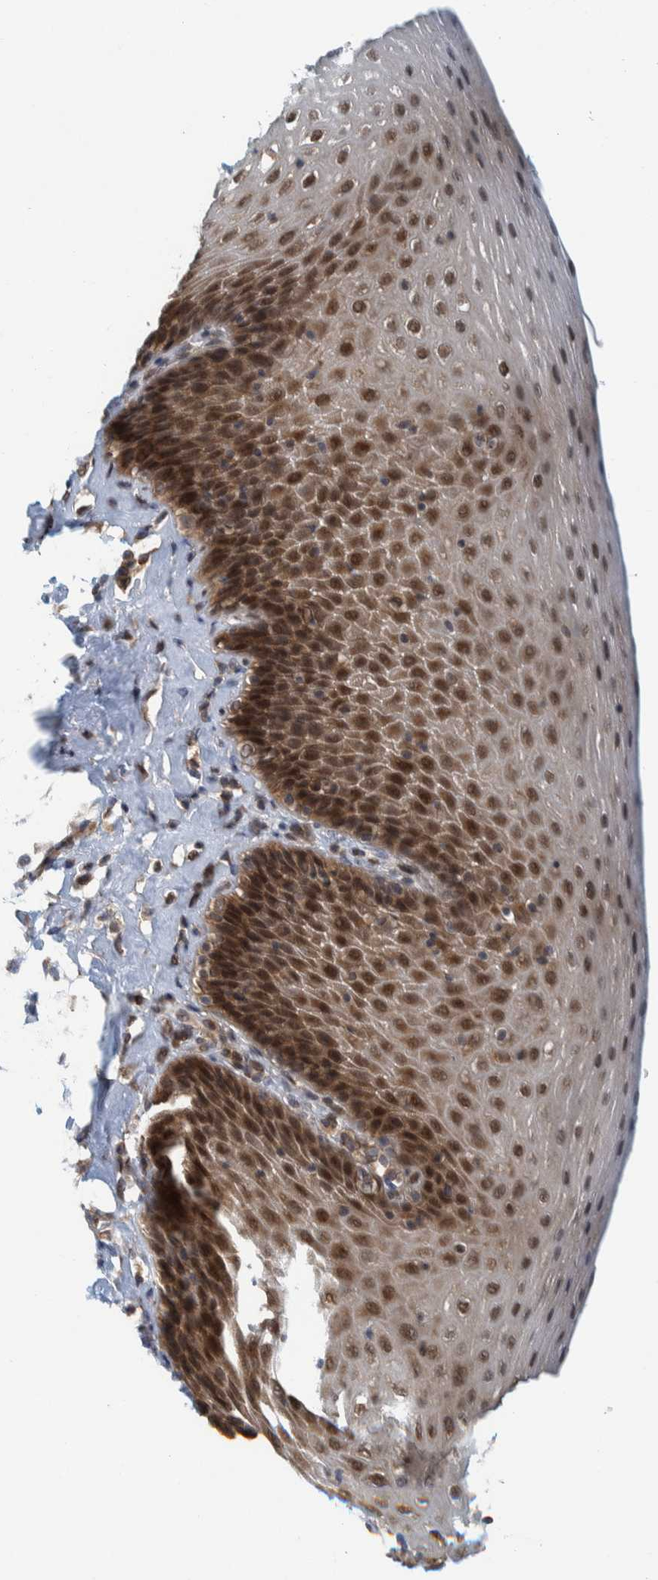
{"staining": {"intensity": "strong", "quantity": ">75%", "location": "nuclear"}, "tissue": "esophagus", "cell_type": "Squamous epithelial cells", "image_type": "normal", "snomed": [{"axis": "morphology", "description": "Normal tissue, NOS"}, {"axis": "topography", "description": "Esophagus"}], "caption": "Protein expression analysis of benign human esophagus reveals strong nuclear staining in about >75% of squamous epithelial cells. Immunohistochemistry stains the protein in brown and the nuclei are stained blue.", "gene": "COPS3", "patient": {"sex": "female", "age": 61}}